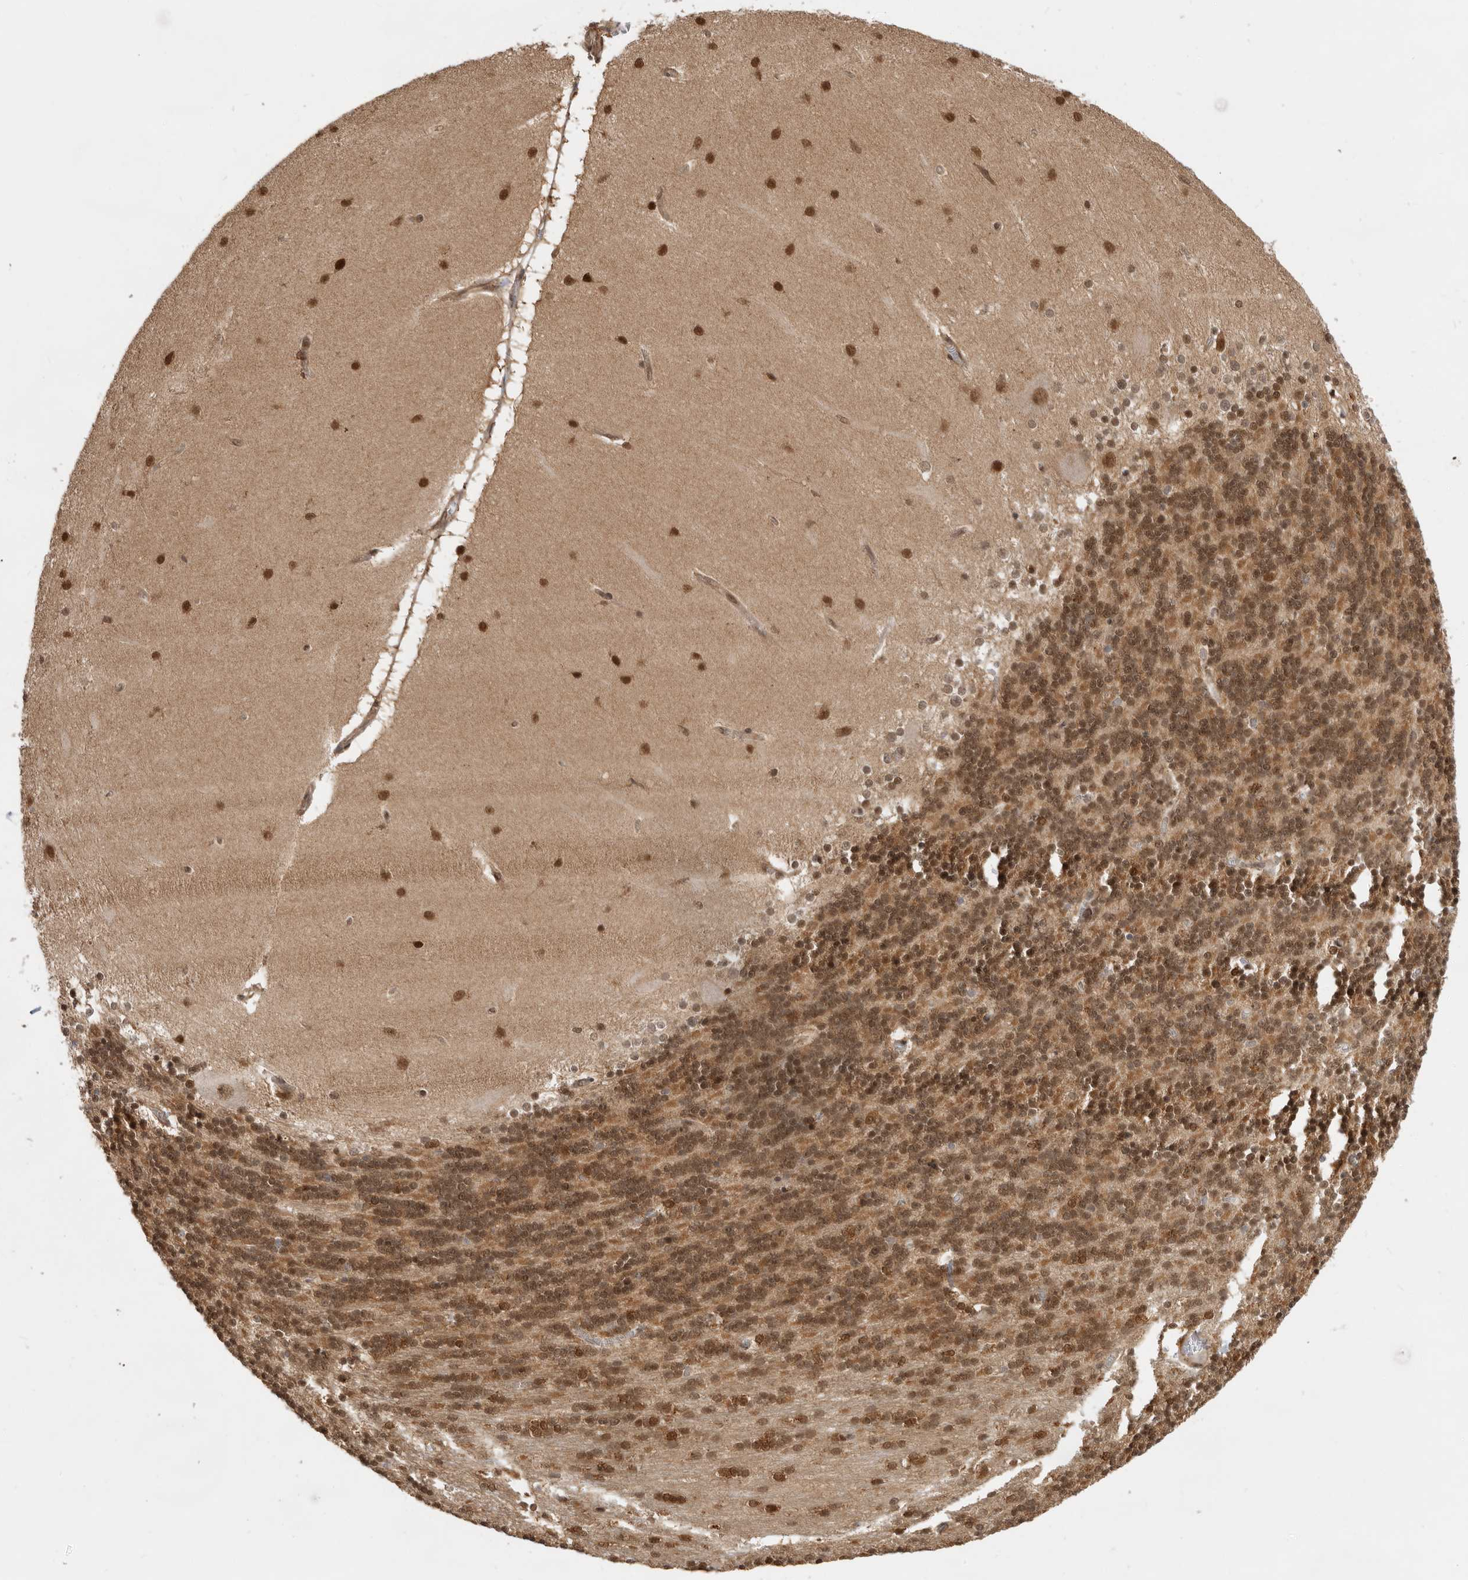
{"staining": {"intensity": "strong", "quantity": ">75%", "location": "cytoplasmic/membranous,nuclear"}, "tissue": "cerebellum", "cell_type": "Cells in granular layer", "image_type": "normal", "snomed": [{"axis": "morphology", "description": "Normal tissue, NOS"}, {"axis": "topography", "description": "Cerebellum"}], "caption": "Protein staining of normal cerebellum displays strong cytoplasmic/membranous,nuclear staining in about >75% of cells in granular layer.", "gene": "ADPRS", "patient": {"sex": "female", "age": 54}}